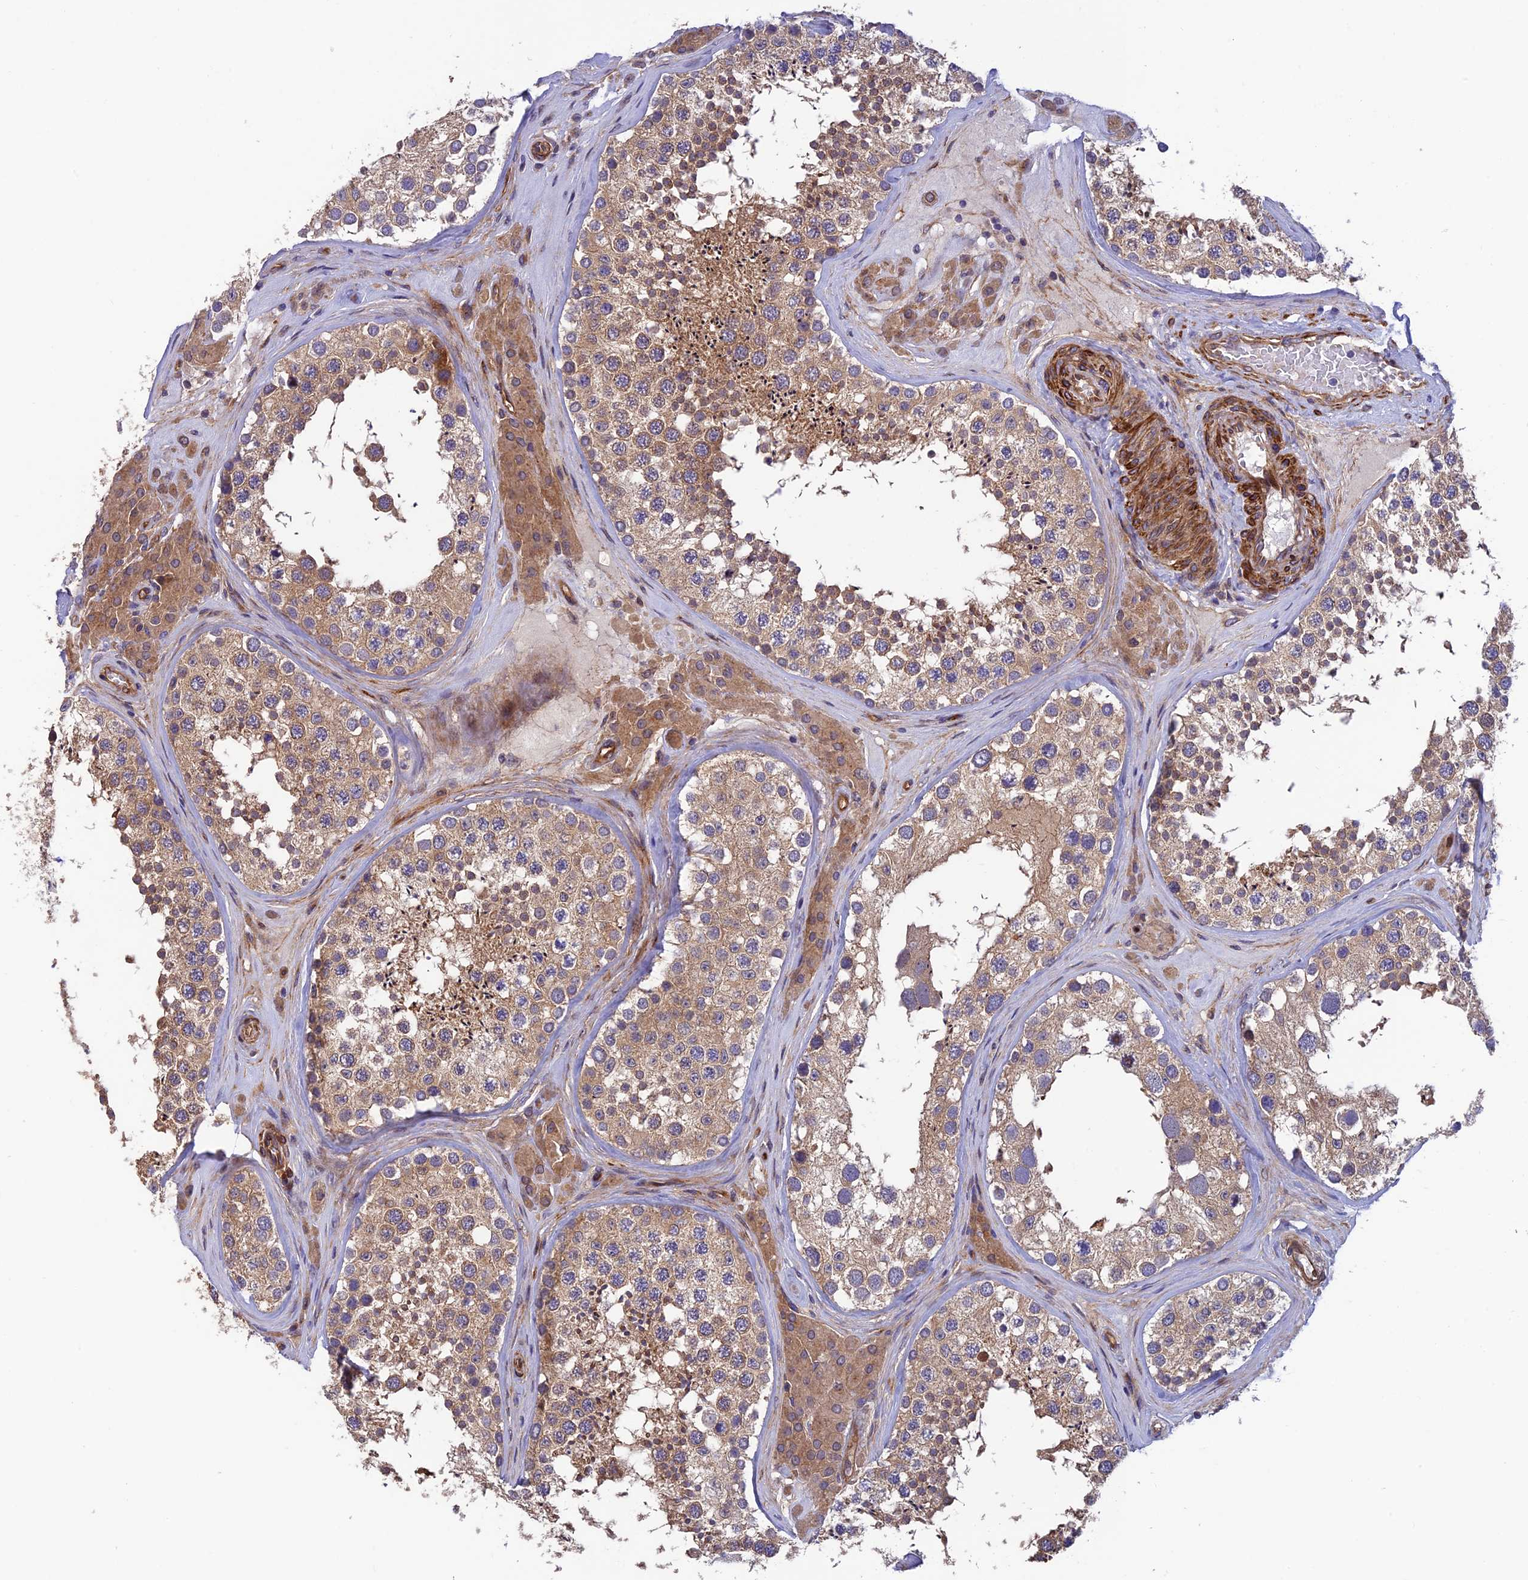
{"staining": {"intensity": "moderate", "quantity": ">75%", "location": "cytoplasmic/membranous"}, "tissue": "testis", "cell_type": "Cells in seminiferous ducts", "image_type": "normal", "snomed": [{"axis": "morphology", "description": "Normal tissue, NOS"}, {"axis": "topography", "description": "Testis"}], "caption": "IHC micrograph of unremarkable testis stained for a protein (brown), which reveals medium levels of moderate cytoplasmic/membranous staining in about >75% of cells in seminiferous ducts.", "gene": "ADAMTS15", "patient": {"sex": "male", "age": 46}}